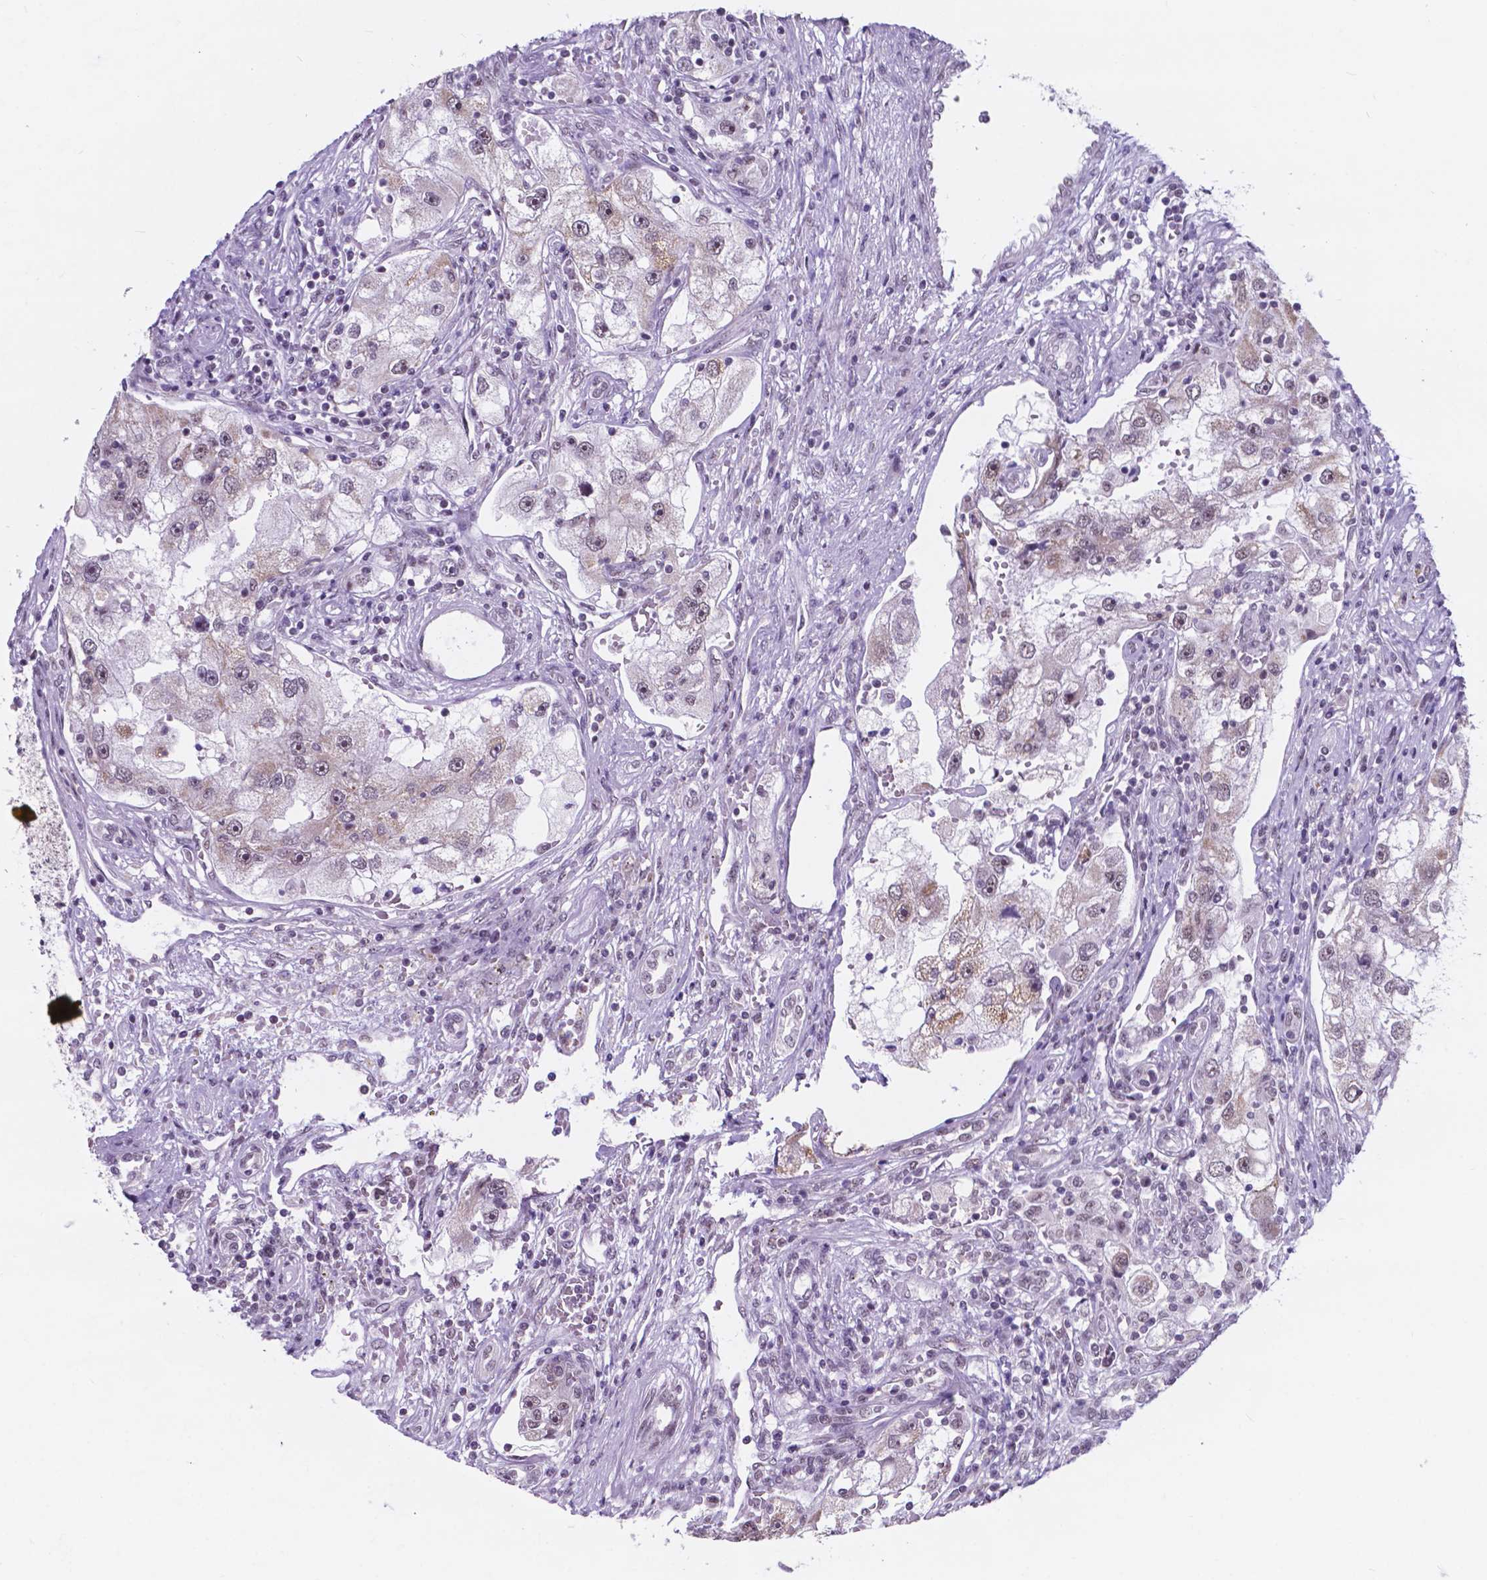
{"staining": {"intensity": "weak", "quantity": "25%-75%", "location": "nuclear"}, "tissue": "renal cancer", "cell_type": "Tumor cells", "image_type": "cancer", "snomed": [{"axis": "morphology", "description": "Adenocarcinoma, NOS"}, {"axis": "topography", "description": "Kidney"}], "caption": "Renal adenocarcinoma stained with a protein marker displays weak staining in tumor cells.", "gene": "BCAS2", "patient": {"sex": "male", "age": 63}}